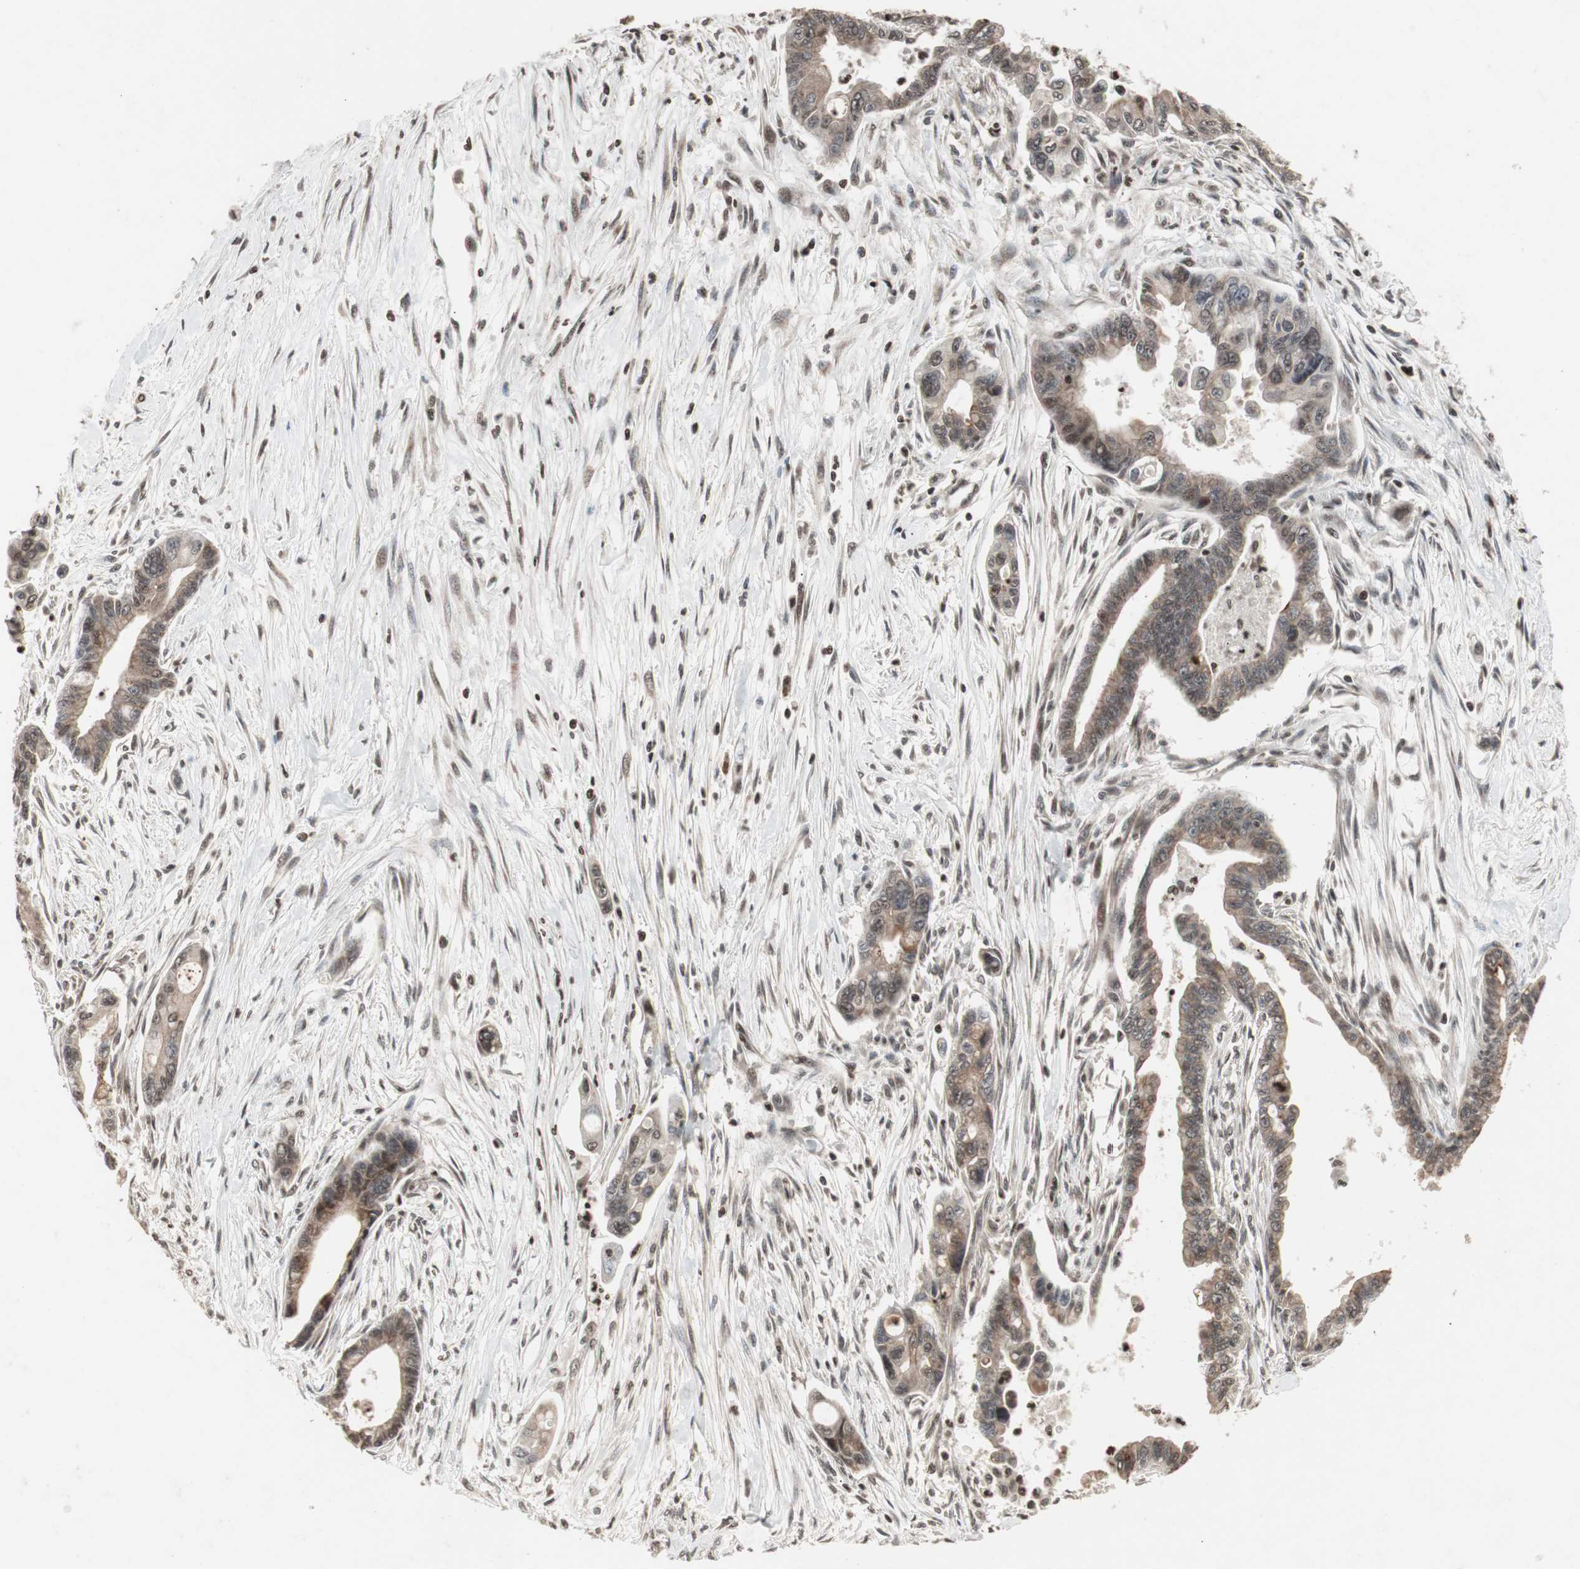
{"staining": {"intensity": "weak", "quantity": ">75%", "location": "cytoplasmic/membranous"}, "tissue": "pancreatic cancer", "cell_type": "Tumor cells", "image_type": "cancer", "snomed": [{"axis": "morphology", "description": "Adenocarcinoma, NOS"}, {"axis": "topography", "description": "Pancreas"}], "caption": "Approximately >75% of tumor cells in human adenocarcinoma (pancreatic) exhibit weak cytoplasmic/membranous protein positivity as visualized by brown immunohistochemical staining.", "gene": "ZFC3H1", "patient": {"sex": "male", "age": 70}}